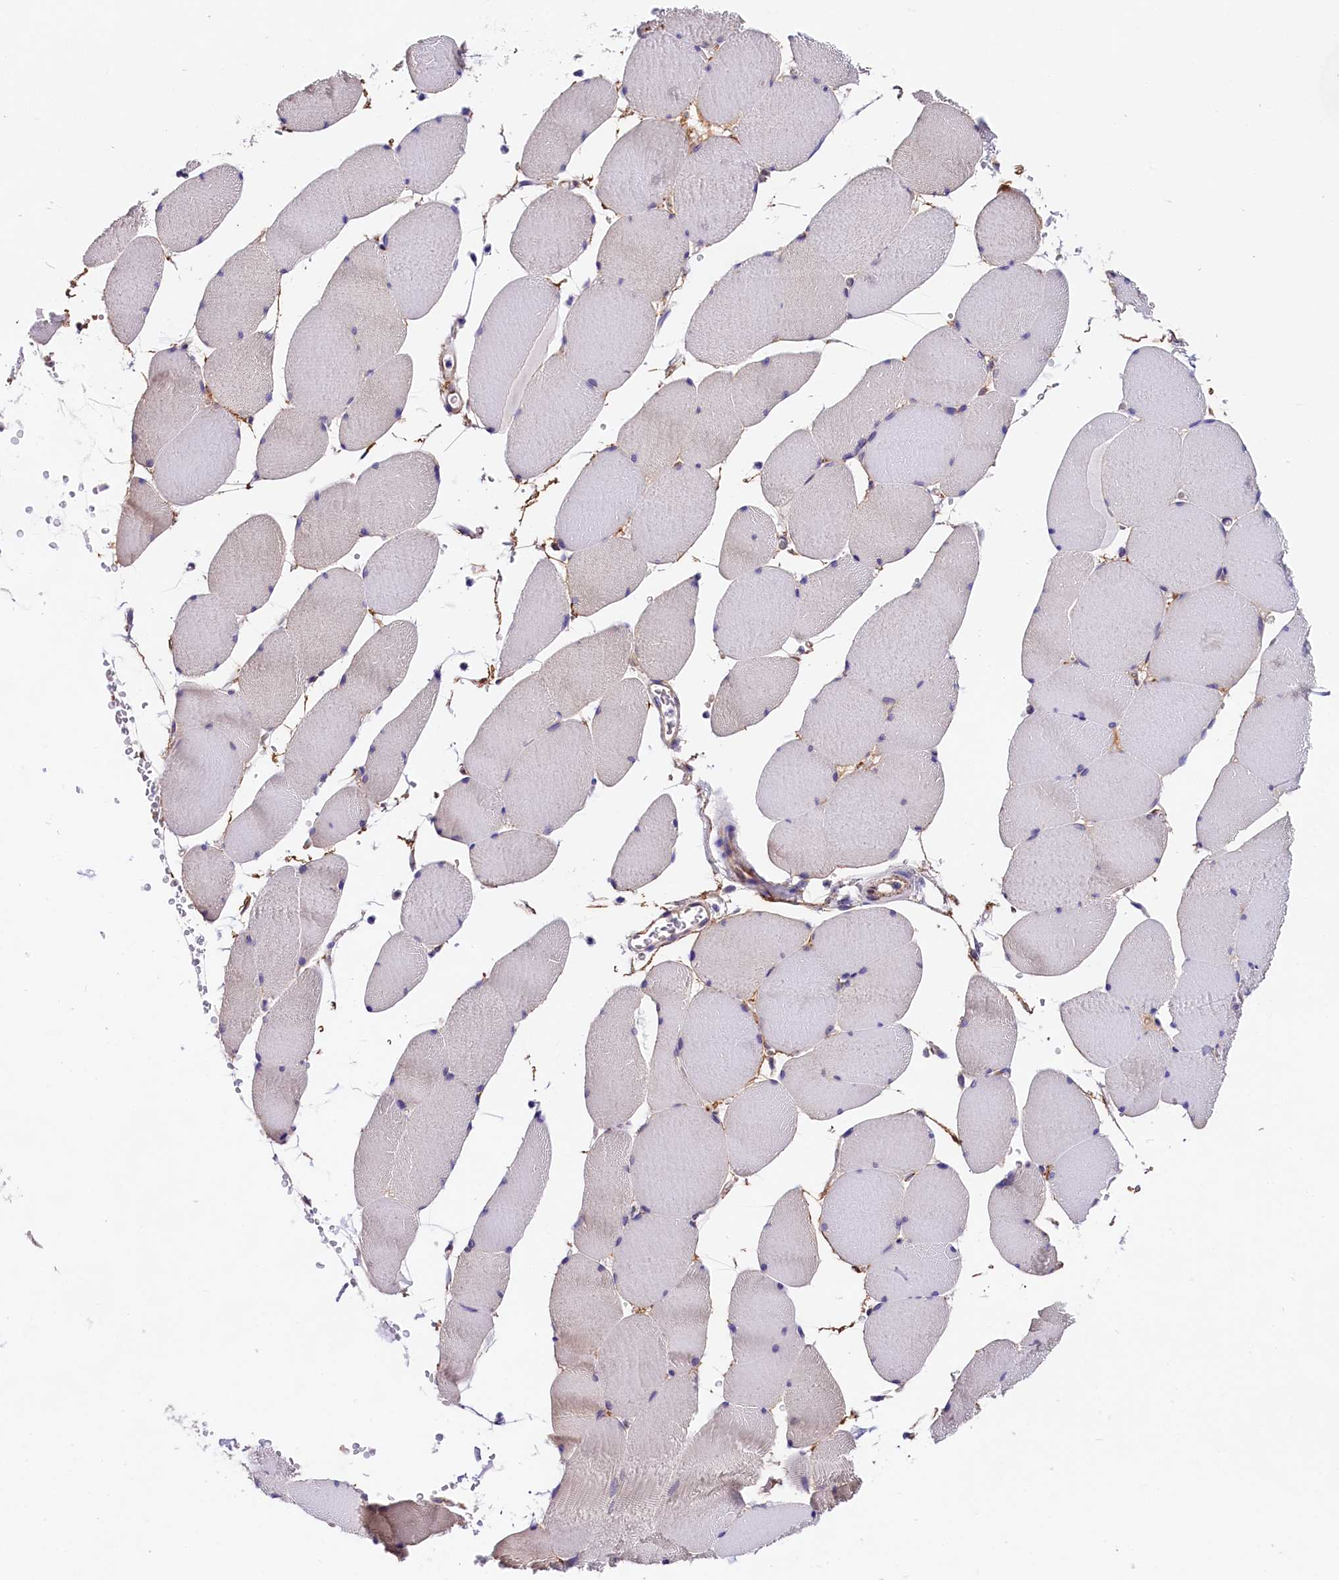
{"staining": {"intensity": "weak", "quantity": "<25%", "location": "cytoplasmic/membranous"}, "tissue": "skeletal muscle", "cell_type": "Myocytes", "image_type": "normal", "snomed": [{"axis": "morphology", "description": "Normal tissue, NOS"}, {"axis": "topography", "description": "Skeletal muscle"}, {"axis": "topography", "description": "Head-Neck"}], "caption": "Human skeletal muscle stained for a protein using IHC exhibits no expression in myocytes.", "gene": "OAS3", "patient": {"sex": "male", "age": 66}}